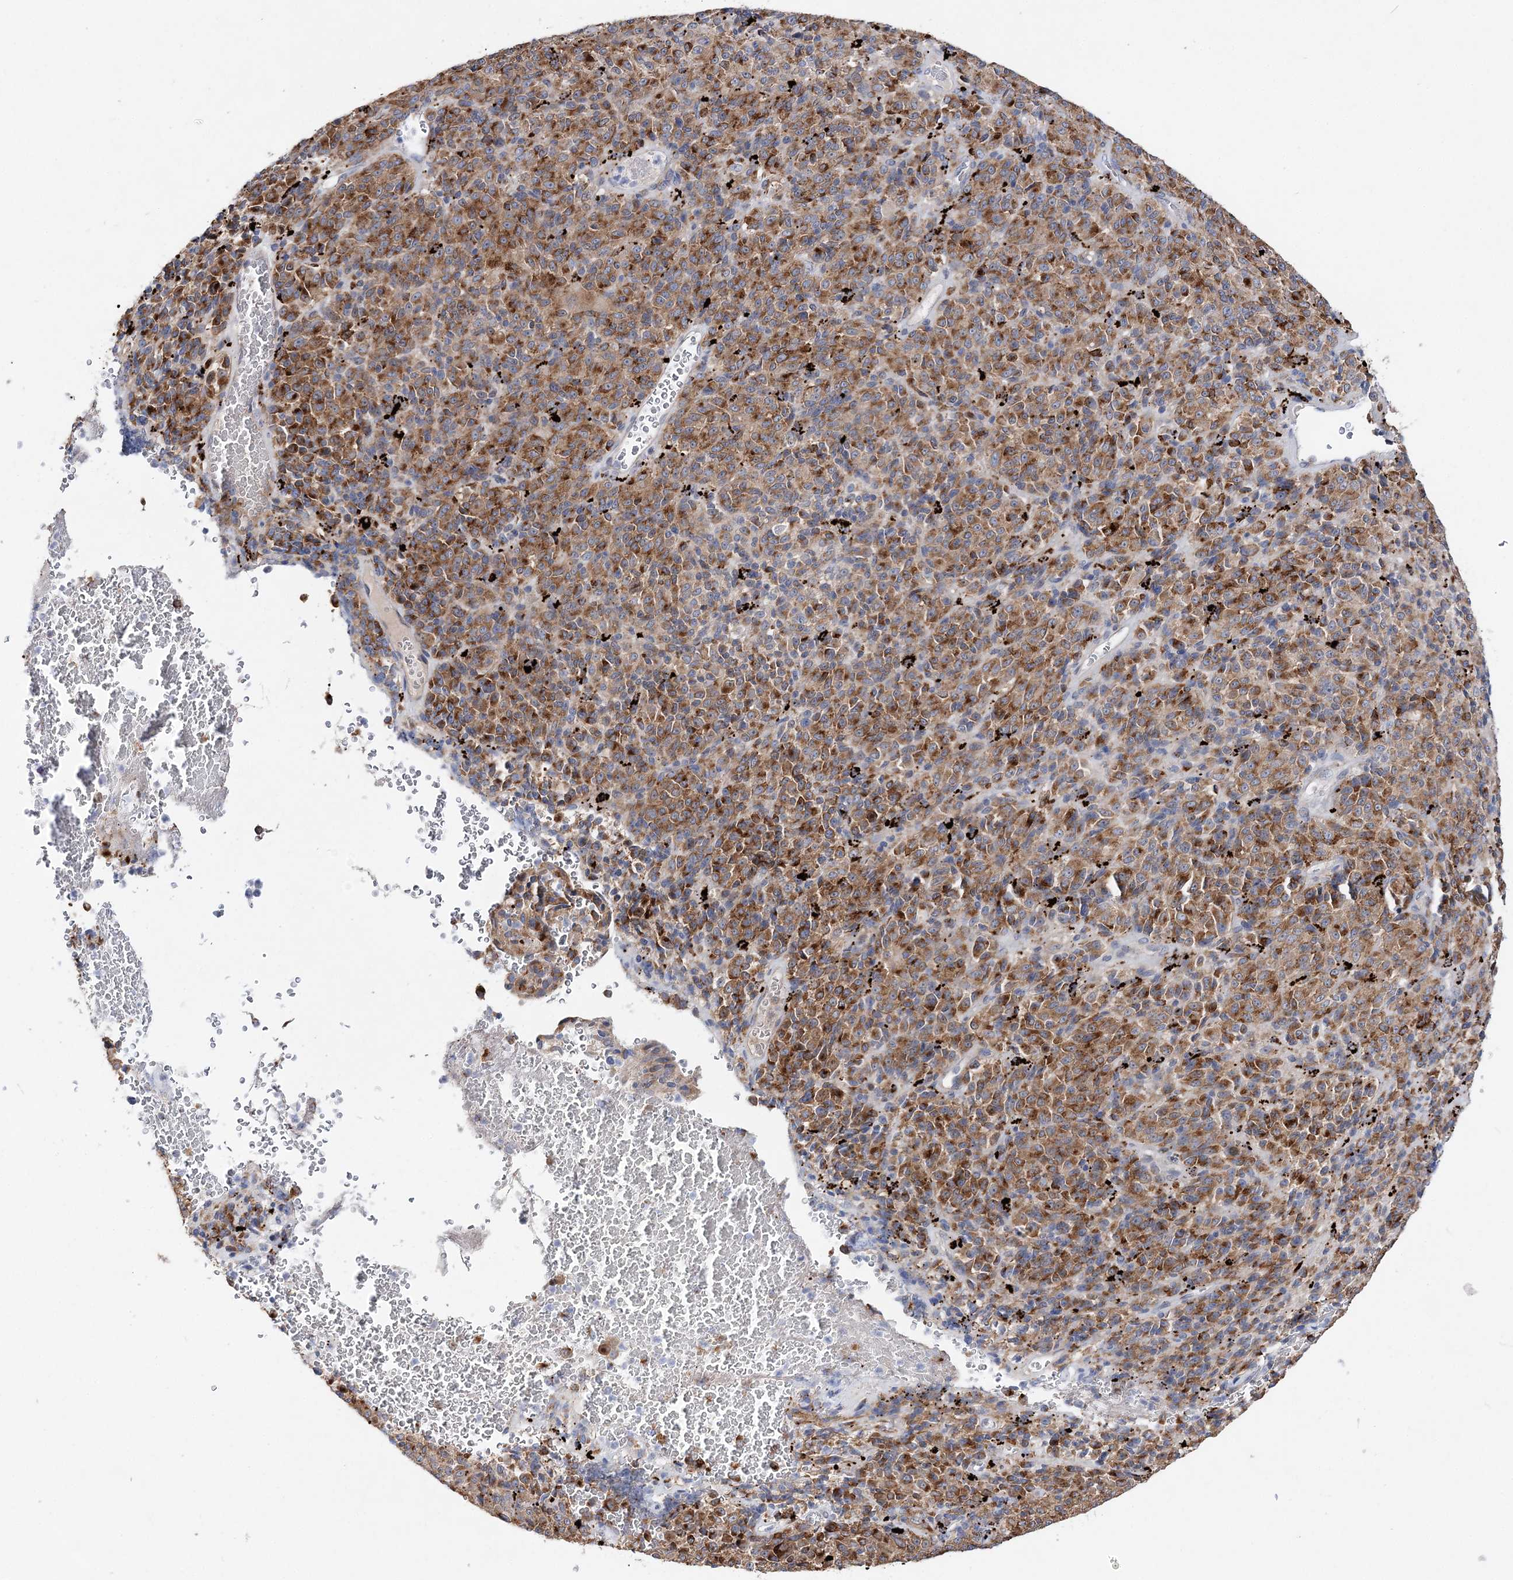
{"staining": {"intensity": "moderate", "quantity": ">75%", "location": "cytoplasmic/membranous"}, "tissue": "melanoma", "cell_type": "Tumor cells", "image_type": "cancer", "snomed": [{"axis": "morphology", "description": "Malignant melanoma, Metastatic site"}, {"axis": "topography", "description": "Brain"}], "caption": "Human melanoma stained with a brown dye displays moderate cytoplasmic/membranous positive staining in approximately >75% of tumor cells.", "gene": "C3orf38", "patient": {"sex": "female", "age": 56}}